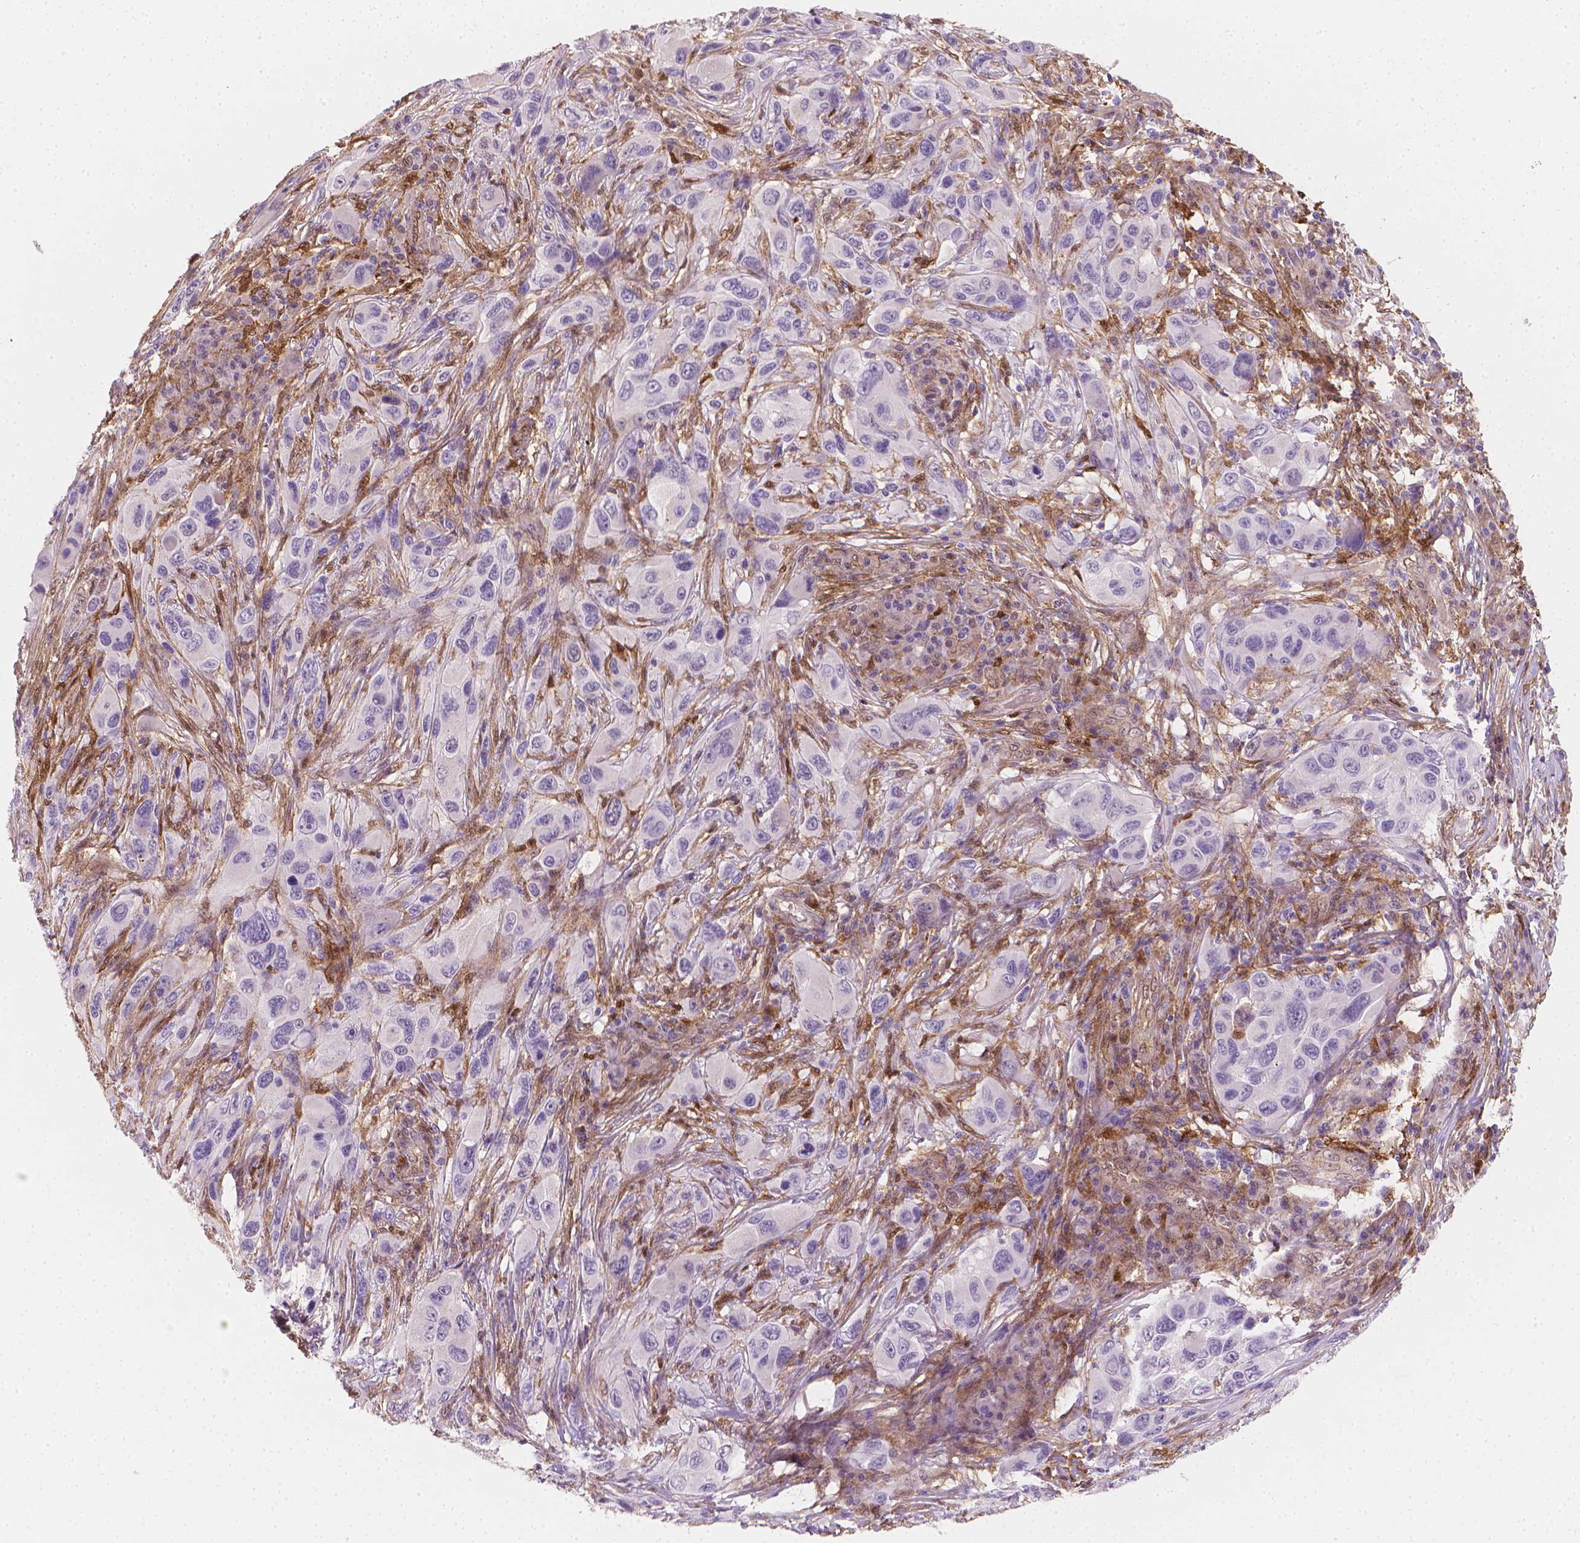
{"staining": {"intensity": "negative", "quantity": "none", "location": "none"}, "tissue": "melanoma", "cell_type": "Tumor cells", "image_type": "cancer", "snomed": [{"axis": "morphology", "description": "Malignant melanoma, NOS"}, {"axis": "topography", "description": "Skin"}], "caption": "Immunohistochemistry of malignant melanoma demonstrates no expression in tumor cells.", "gene": "TNFAIP2", "patient": {"sex": "male", "age": 53}}